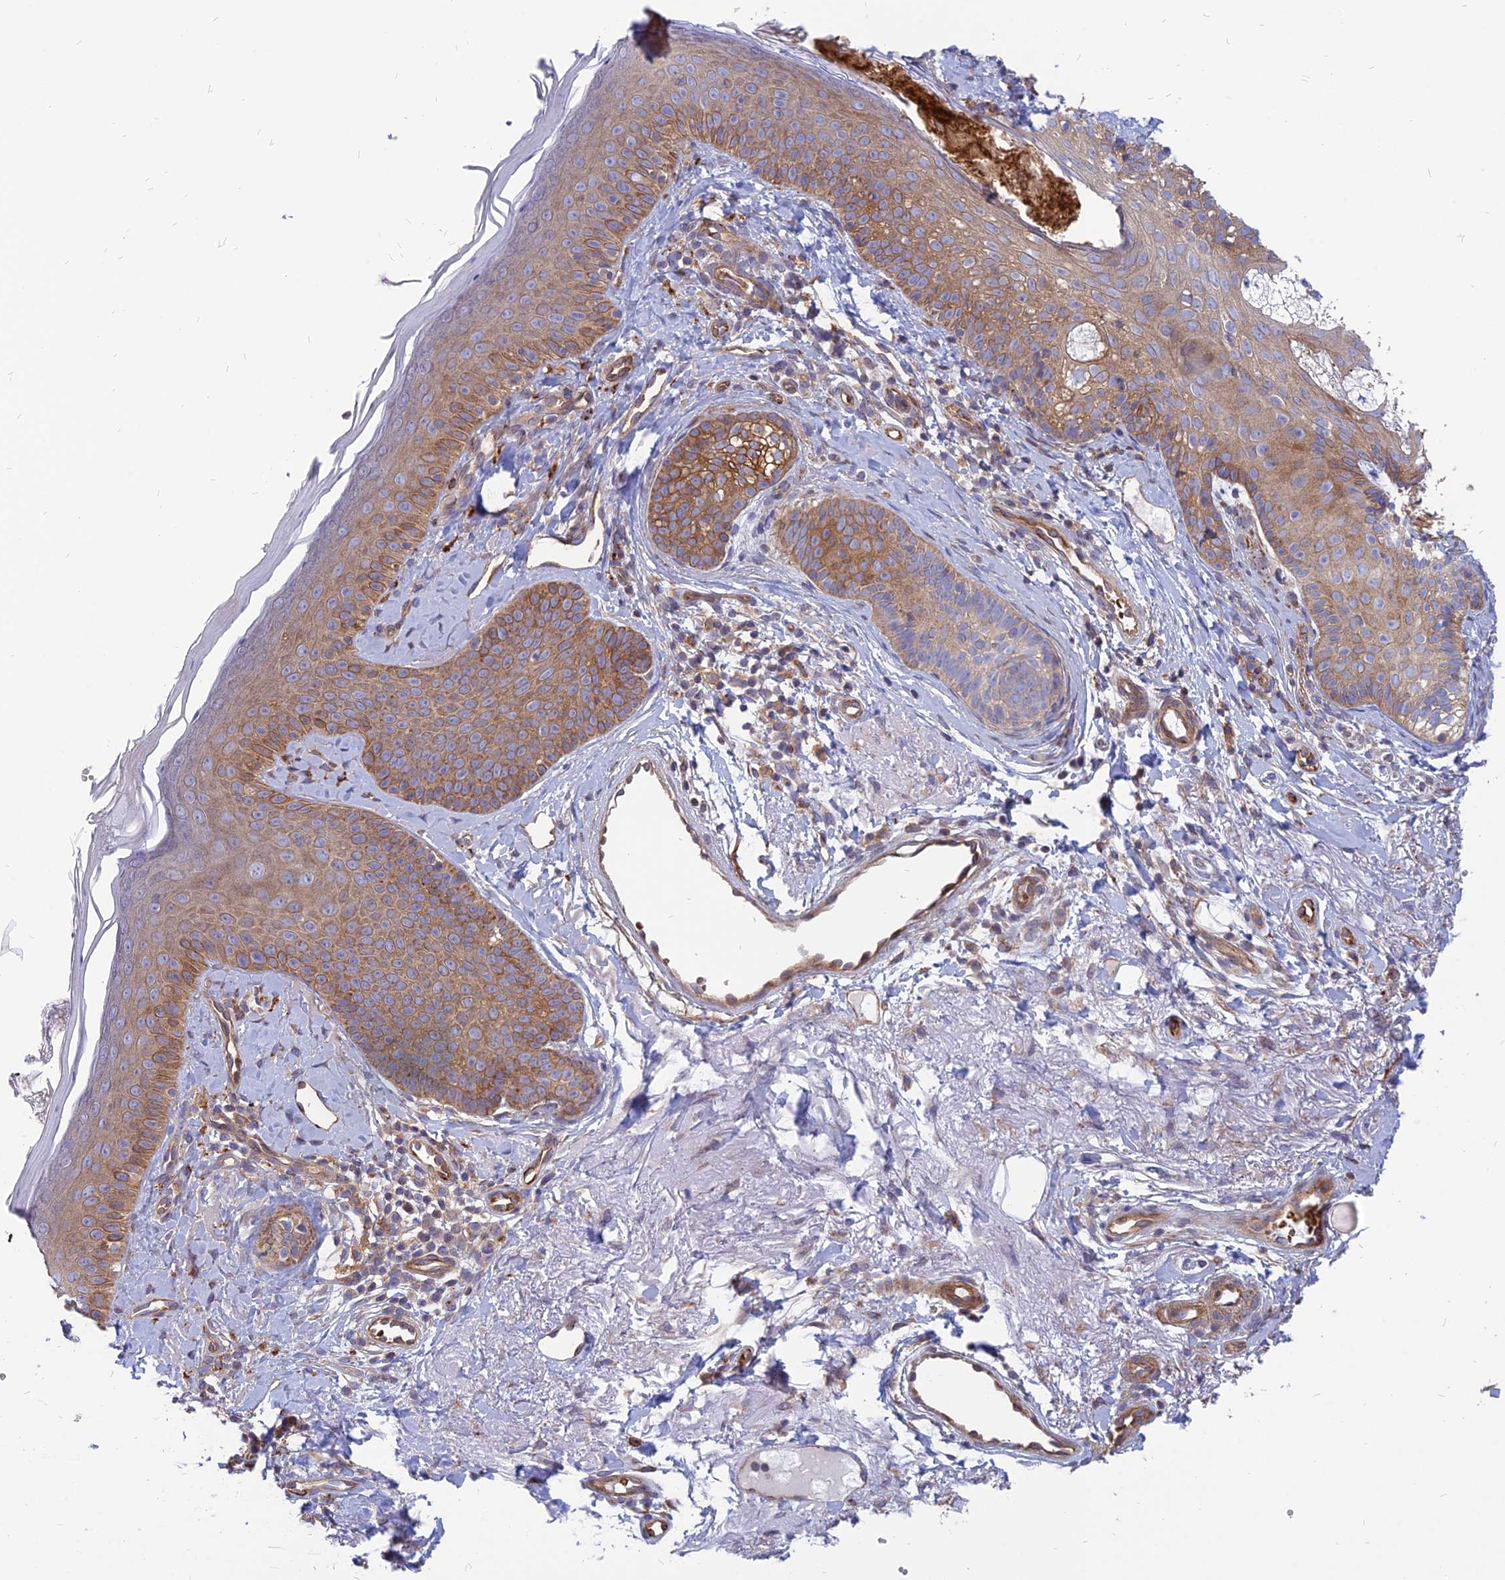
{"staining": {"intensity": "weak", "quantity": ">75%", "location": "cytoplasmic/membranous"}, "tissue": "skin", "cell_type": "Fibroblasts", "image_type": "normal", "snomed": [{"axis": "morphology", "description": "Normal tissue, NOS"}, {"axis": "topography", "description": "Skin"}], "caption": "High-power microscopy captured an immunohistochemistry micrograph of normal skin, revealing weak cytoplasmic/membranous expression in about >75% of fibroblasts. (Stains: DAB (3,3'-diaminobenzidine) in brown, nuclei in blue, Microscopy: brightfield microscopy at high magnification).", "gene": "PHKA2", "patient": {"sex": "male", "age": 57}}